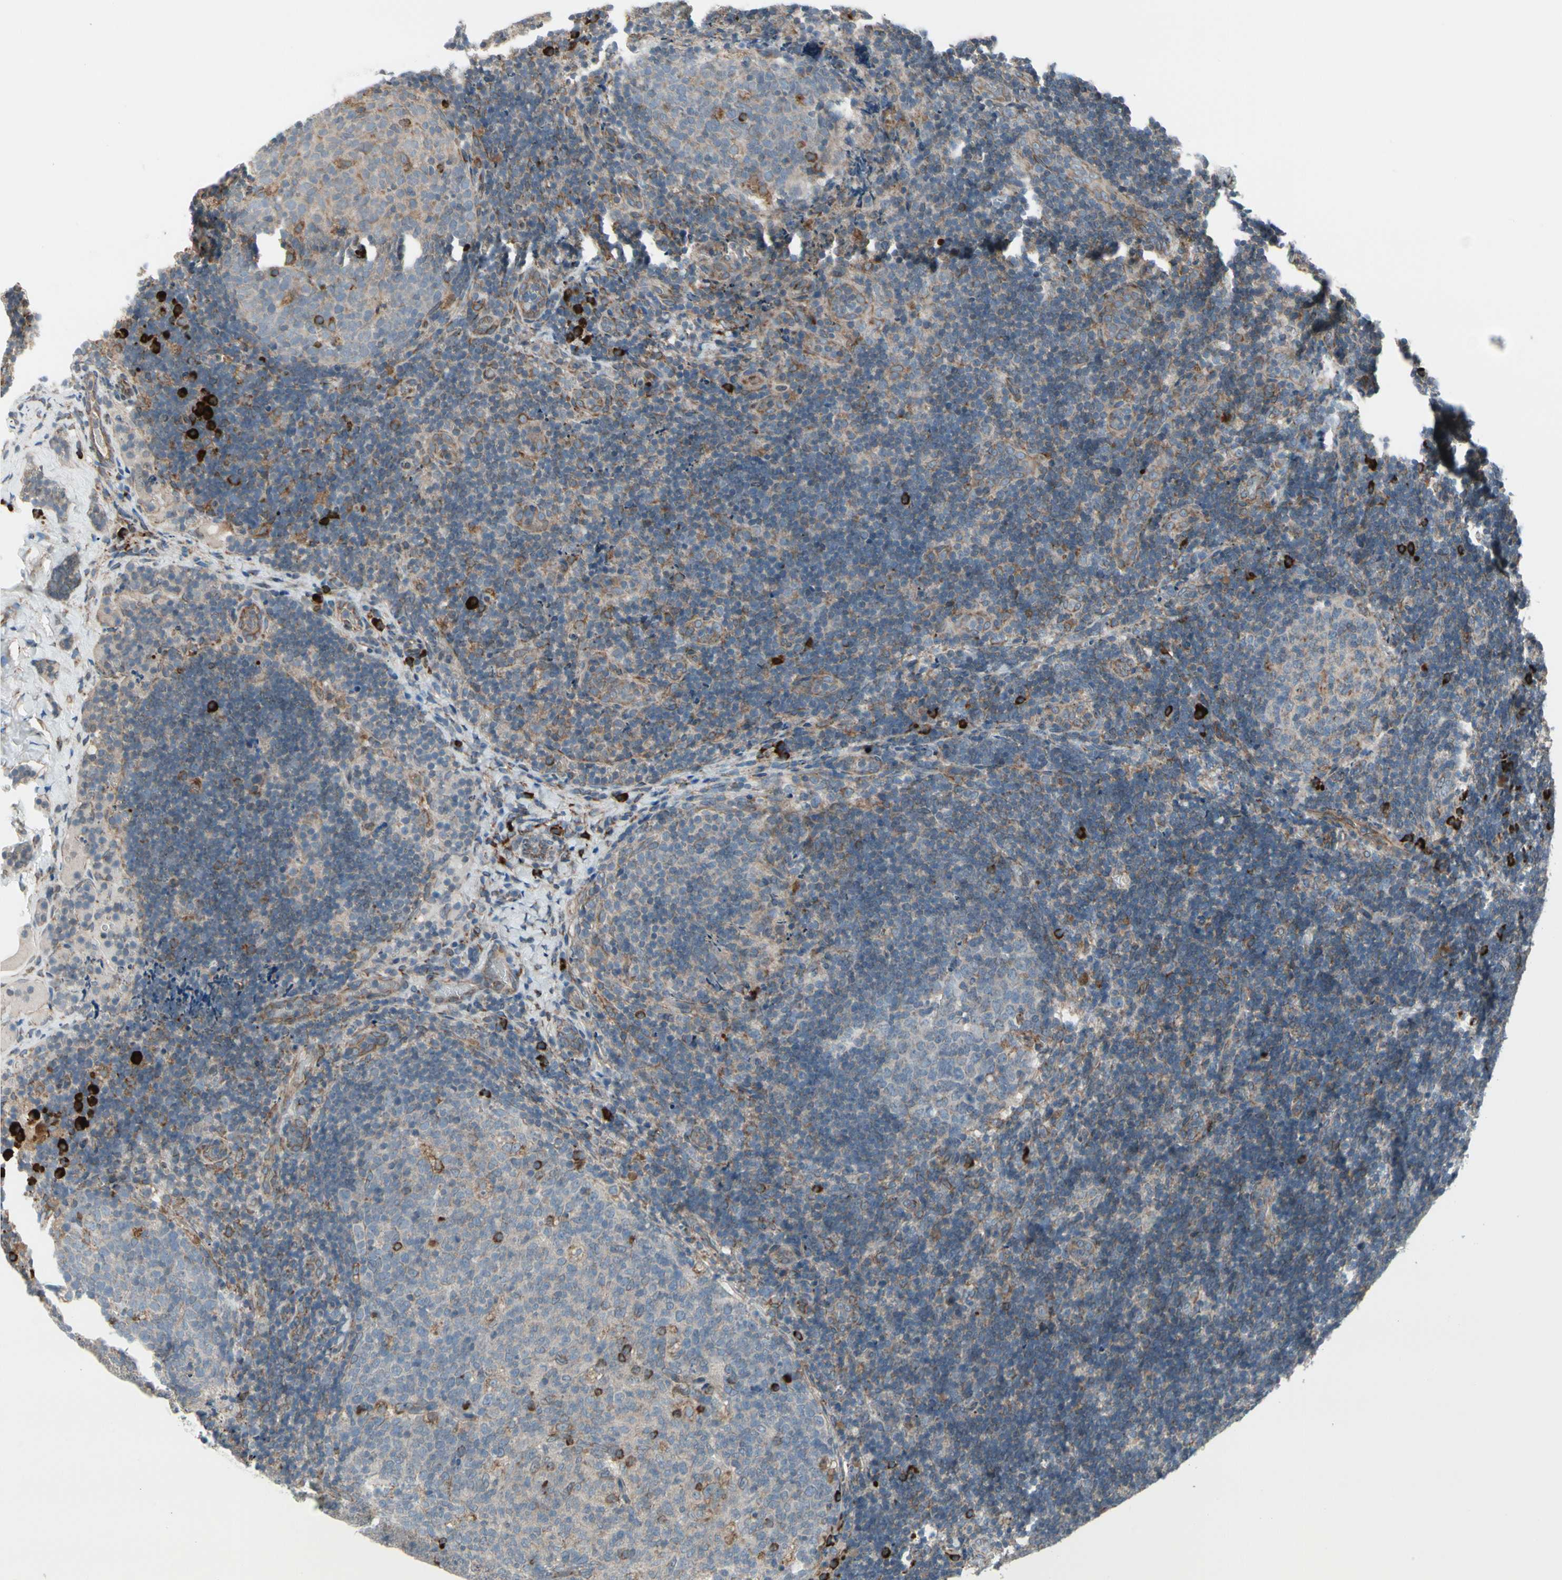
{"staining": {"intensity": "moderate", "quantity": "<25%", "location": "cytoplasmic/membranous"}, "tissue": "lymph node", "cell_type": "Germinal center cells", "image_type": "normal", "snomed": [{"axis": "morphology", "description": "Normal tissue, NOS"}, {"axis": "topography", "description": "Lymph node"}], "caption": "A brown stain labels moderate cytoplasmic/membranous expression of a protein in germinal center cells of benign lymph node.", "gene": "FNDC3A", "patient": {"sex": "female", "age": 14}}